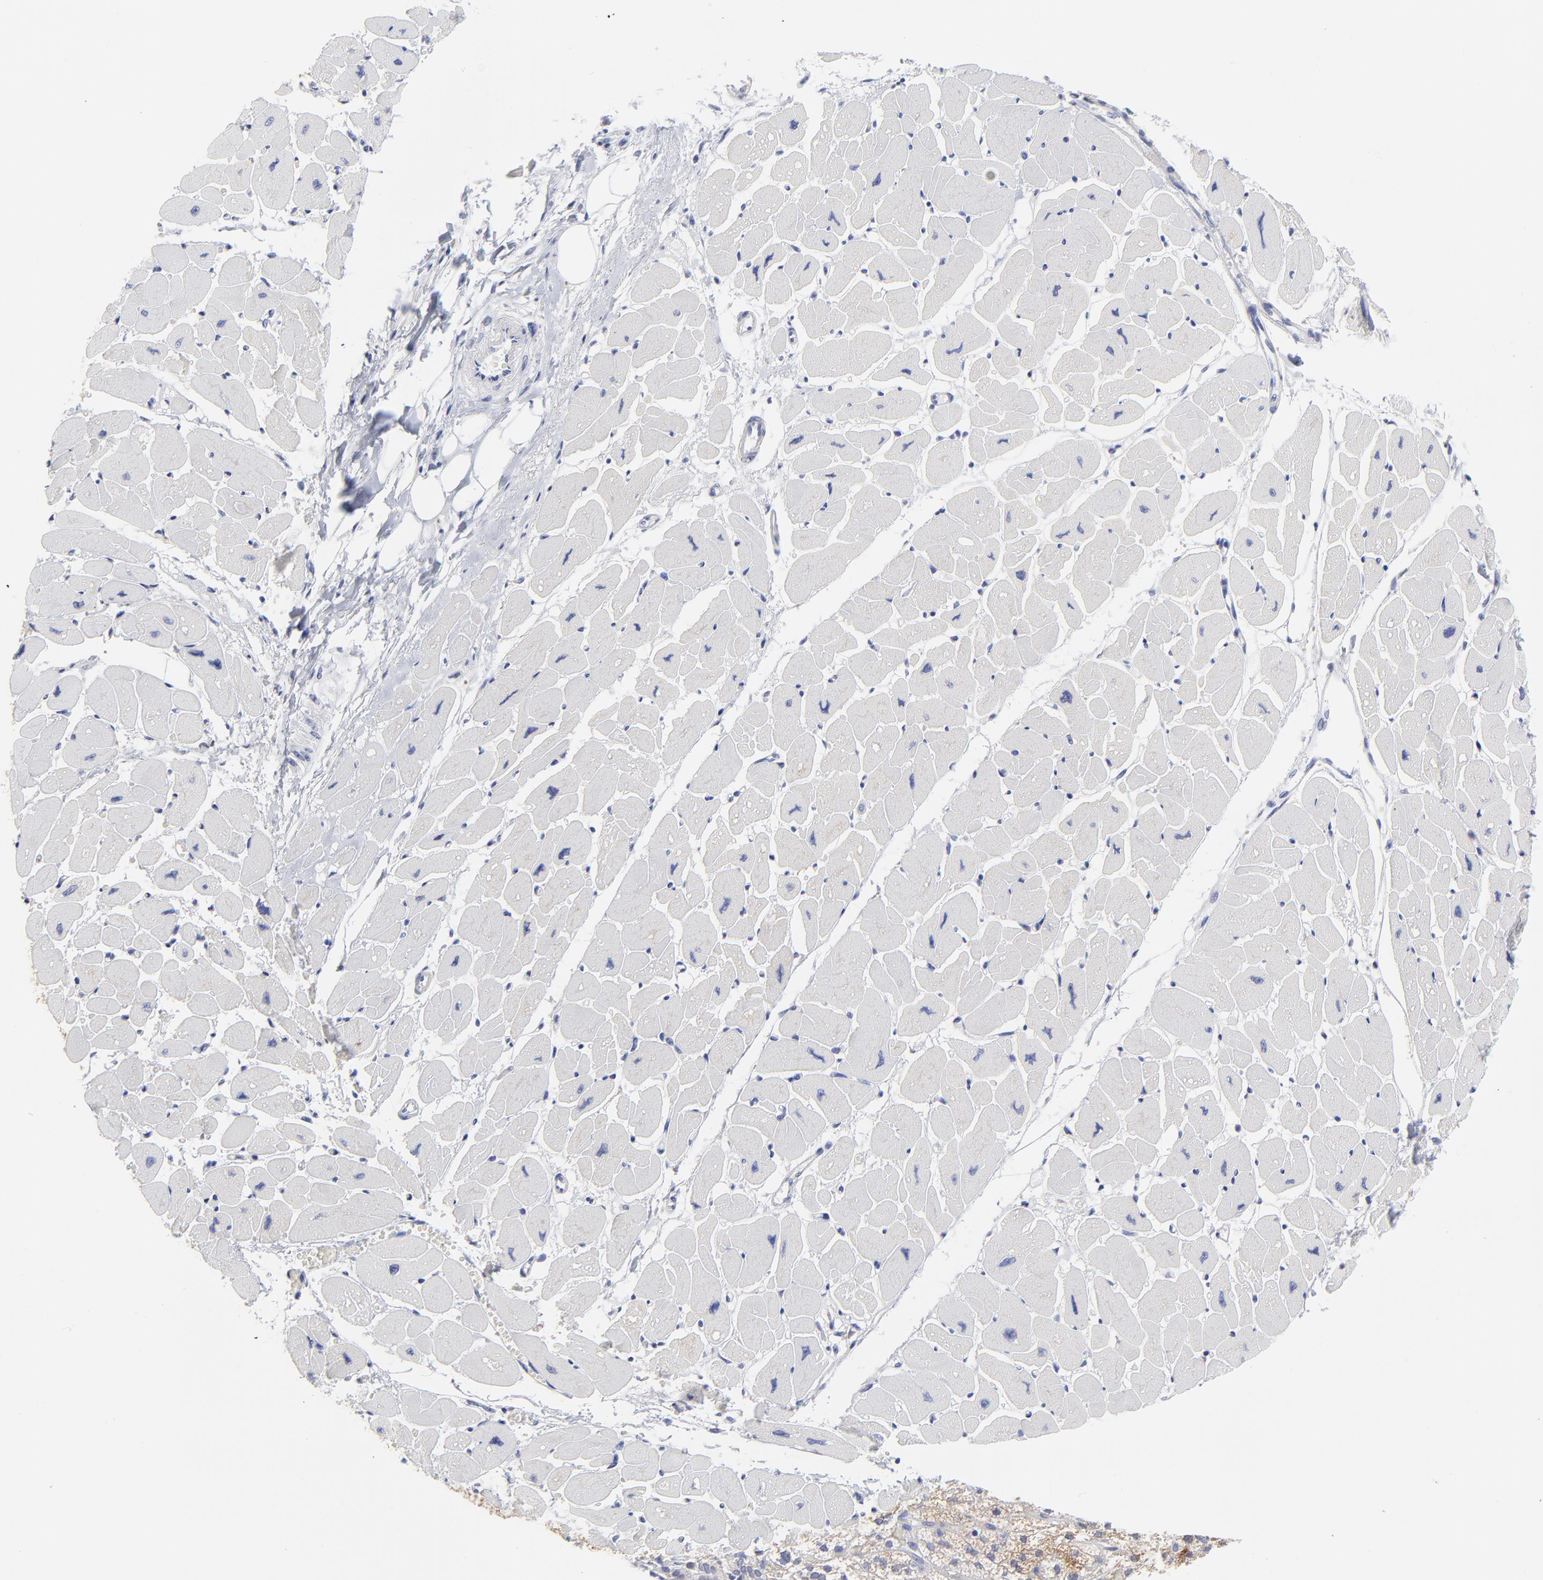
{"staining": {"intensity": "negative", "quantity": "none", "location": "none"}, "tissue": "heart muscle", "cell_type": "Cardiomyocytes", "image_type": "normal", "snomed": [{"axis": "morphology", "description": "Normal tissue, NOS"}, {"axis": "topography", "description": "Heart"}], "caption": "This is an immunohistochemistry (IHC) image of normal human heart muscle. There is no expression in cardiomyocytes.", "gene": "DUSP9", "patient": {"sex": "female", "age": 54}}